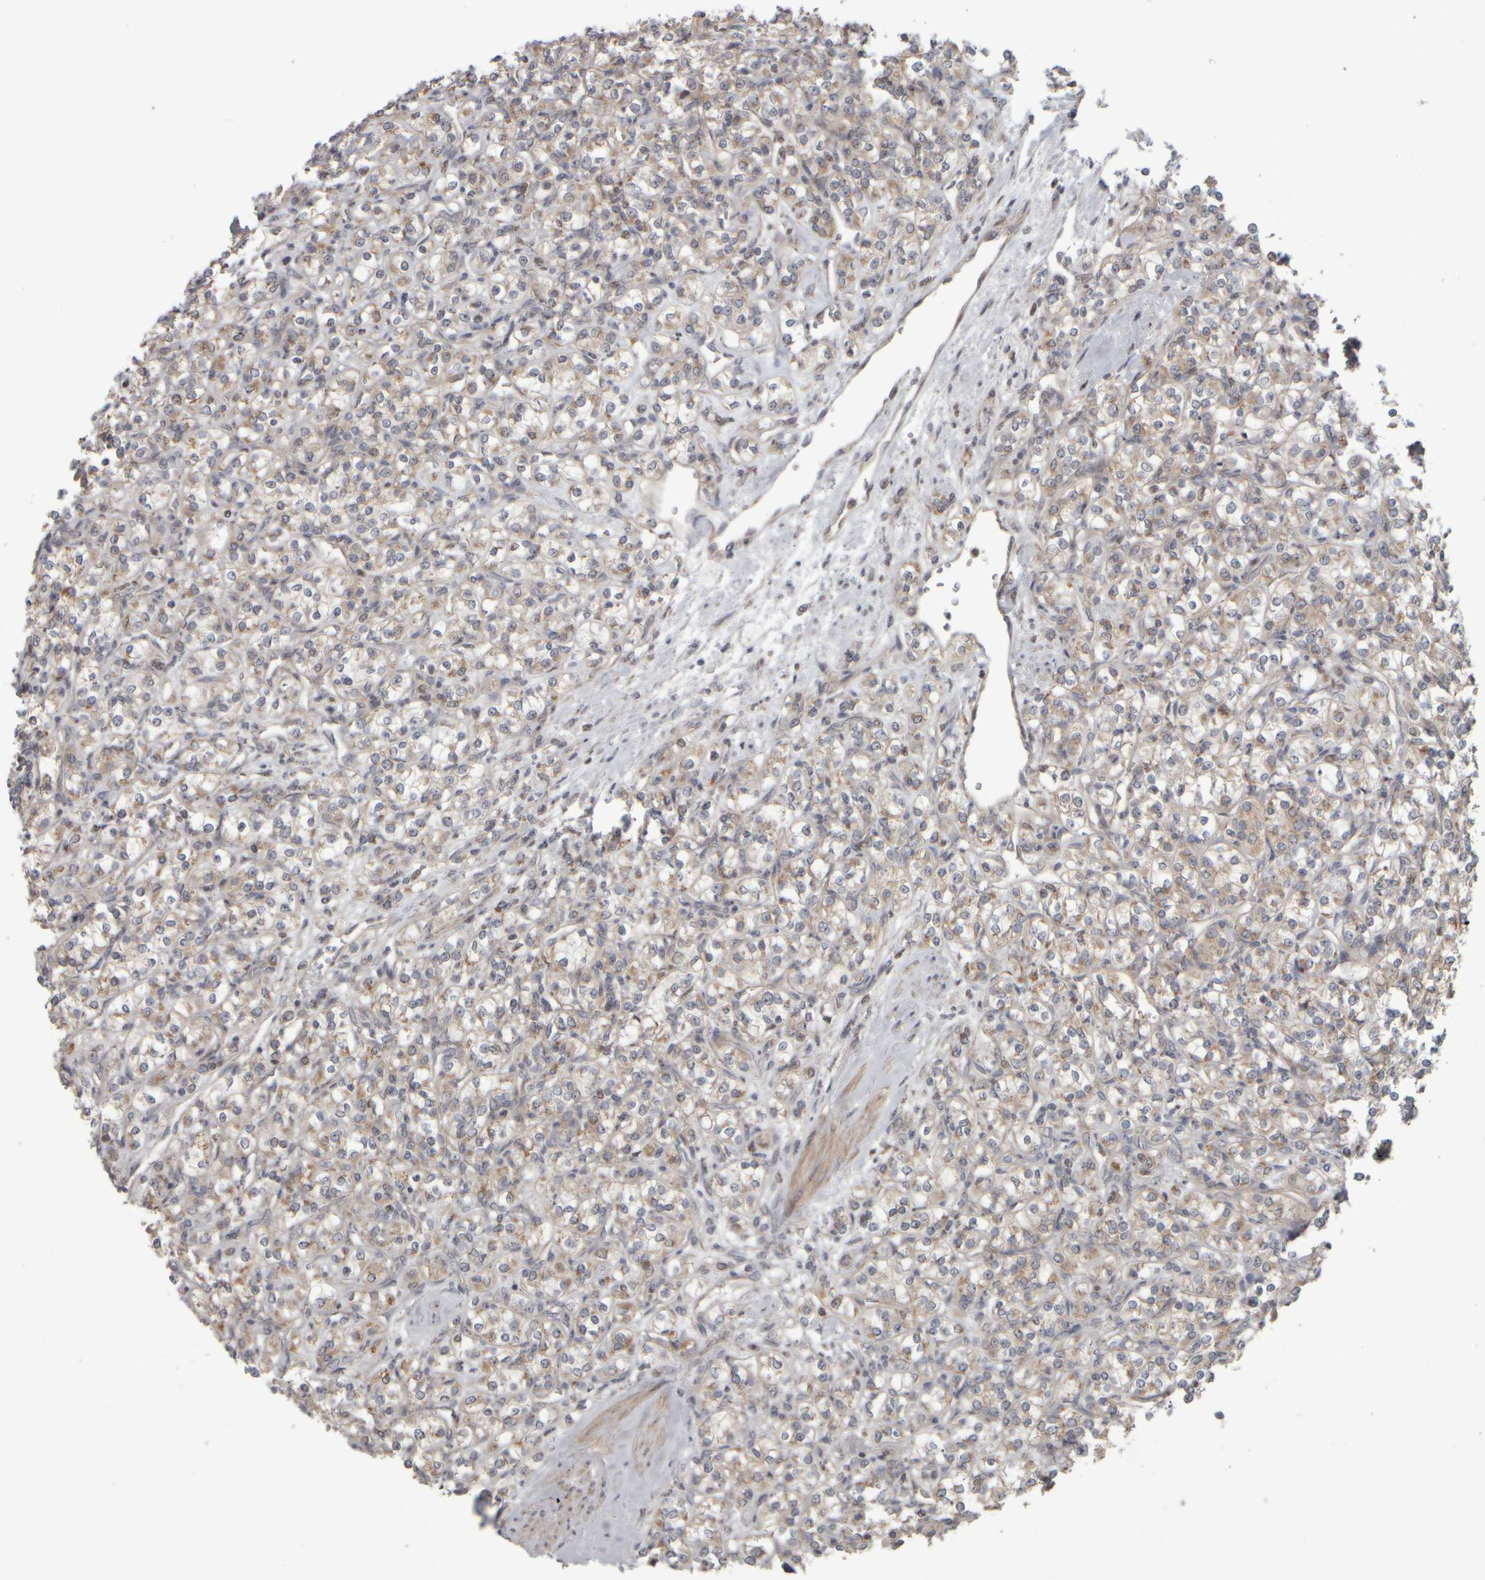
{"staining": {"intensity": "weak", "quantity": "25%-75%", "location": "cytoplasmic/membranous"}, "tissue": "renal cancer", "cell_type": "Tumor cells", "image_type": "cancer", "snomed": [{"axis": "morphology", "description": "Adenocarcinoma, NOS"}, {"axis": "topography", "description": "Kidney"}], "caption": "The micrograph demonstrates immunohistochemical staining of renal cancer (adenocarcinoma). There is weak cytoplasmic/membranous expression is identified in approximately 25%-75% of tumor cells. (DAB IHC, brown staining for protein, blue staining for nuclei).", "gene": "CWC27", "patient": {"sex": "male", "age": 77}}